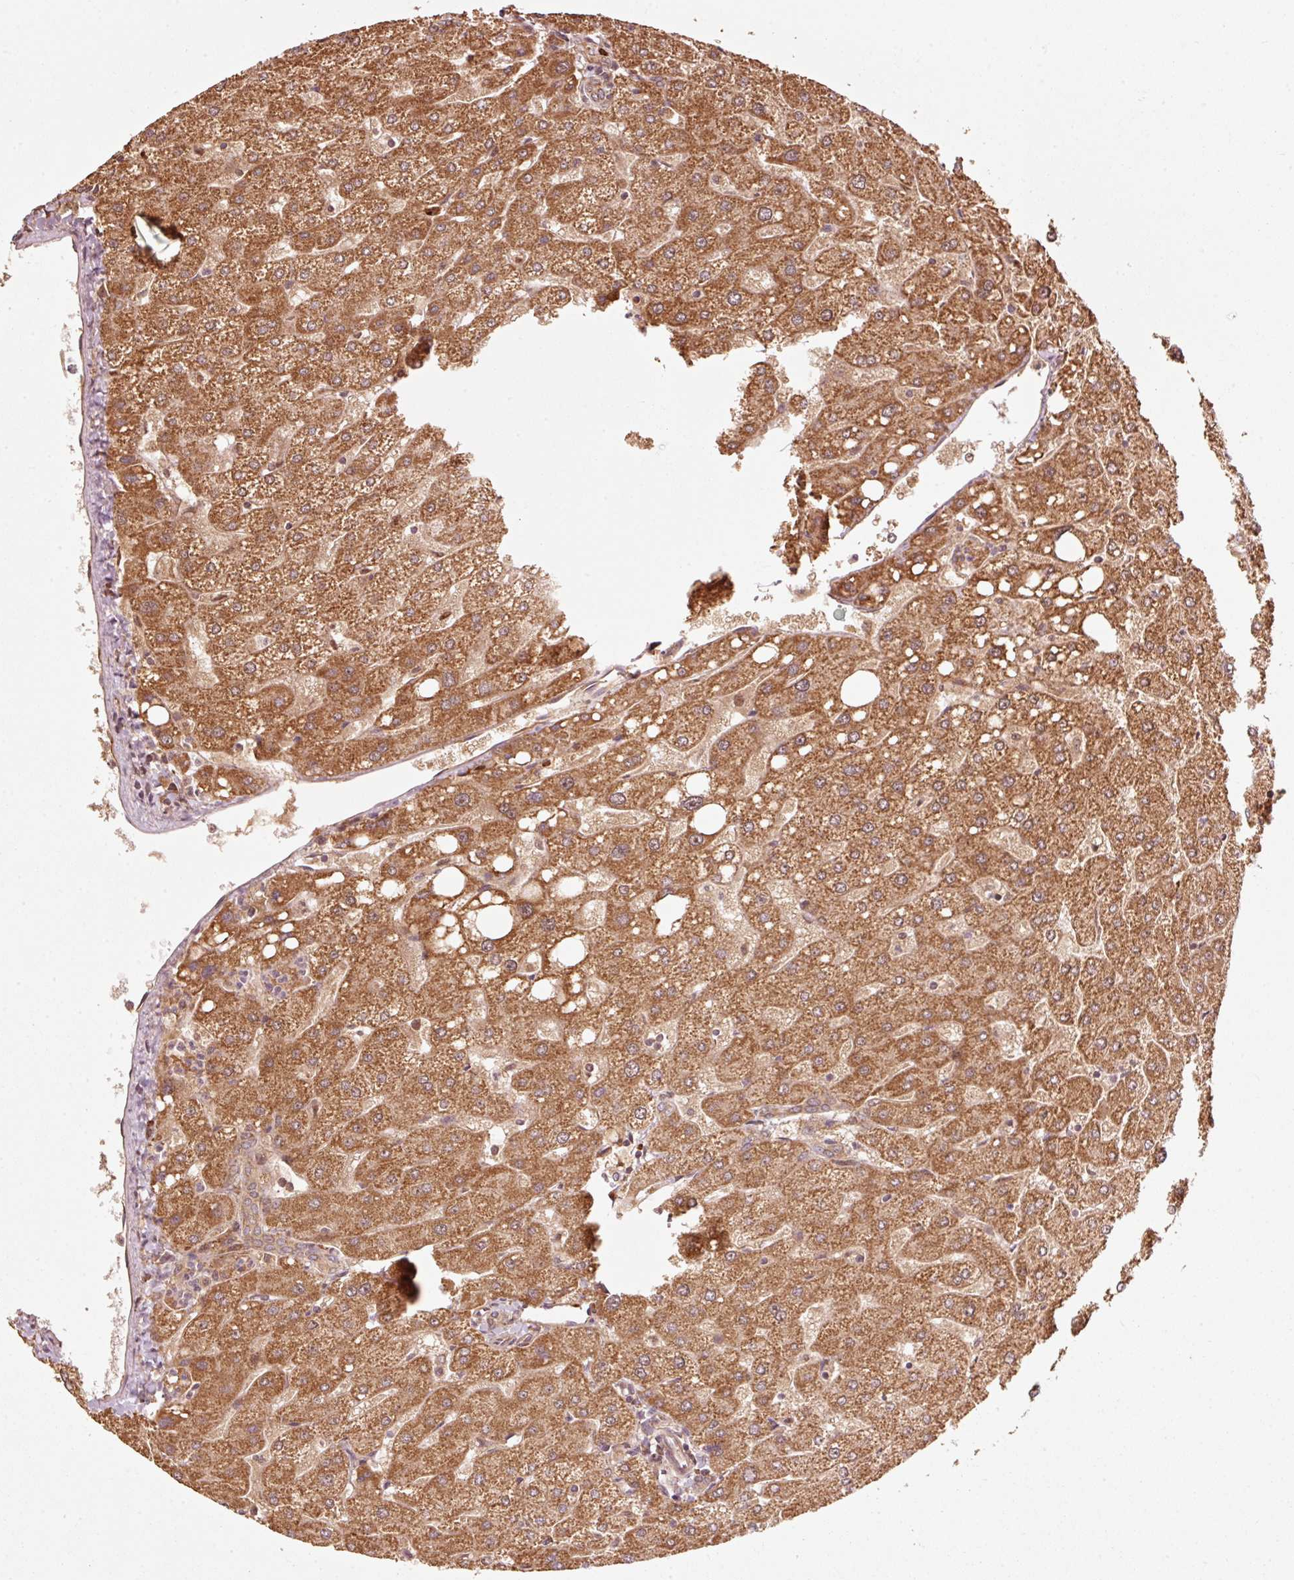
{"staining": {"intensity": "moderate", "quantity": ">75%", "location": "cytoplasmic/membranous"}, "tissue": "liver", "cell_type": "Cholangiocytes", "image_type": "normal", "snomed": [{"axis": "morphology", "description": "Normal tissue, NOS"}, {"axis": "topography", "description": "Liver"}], "caption": "Liver stained with a protein marker demonstrates moderate staining in cholangiocytes.", "gene": "MRPL16", "patient": {"sex": "male", "age": 67}}